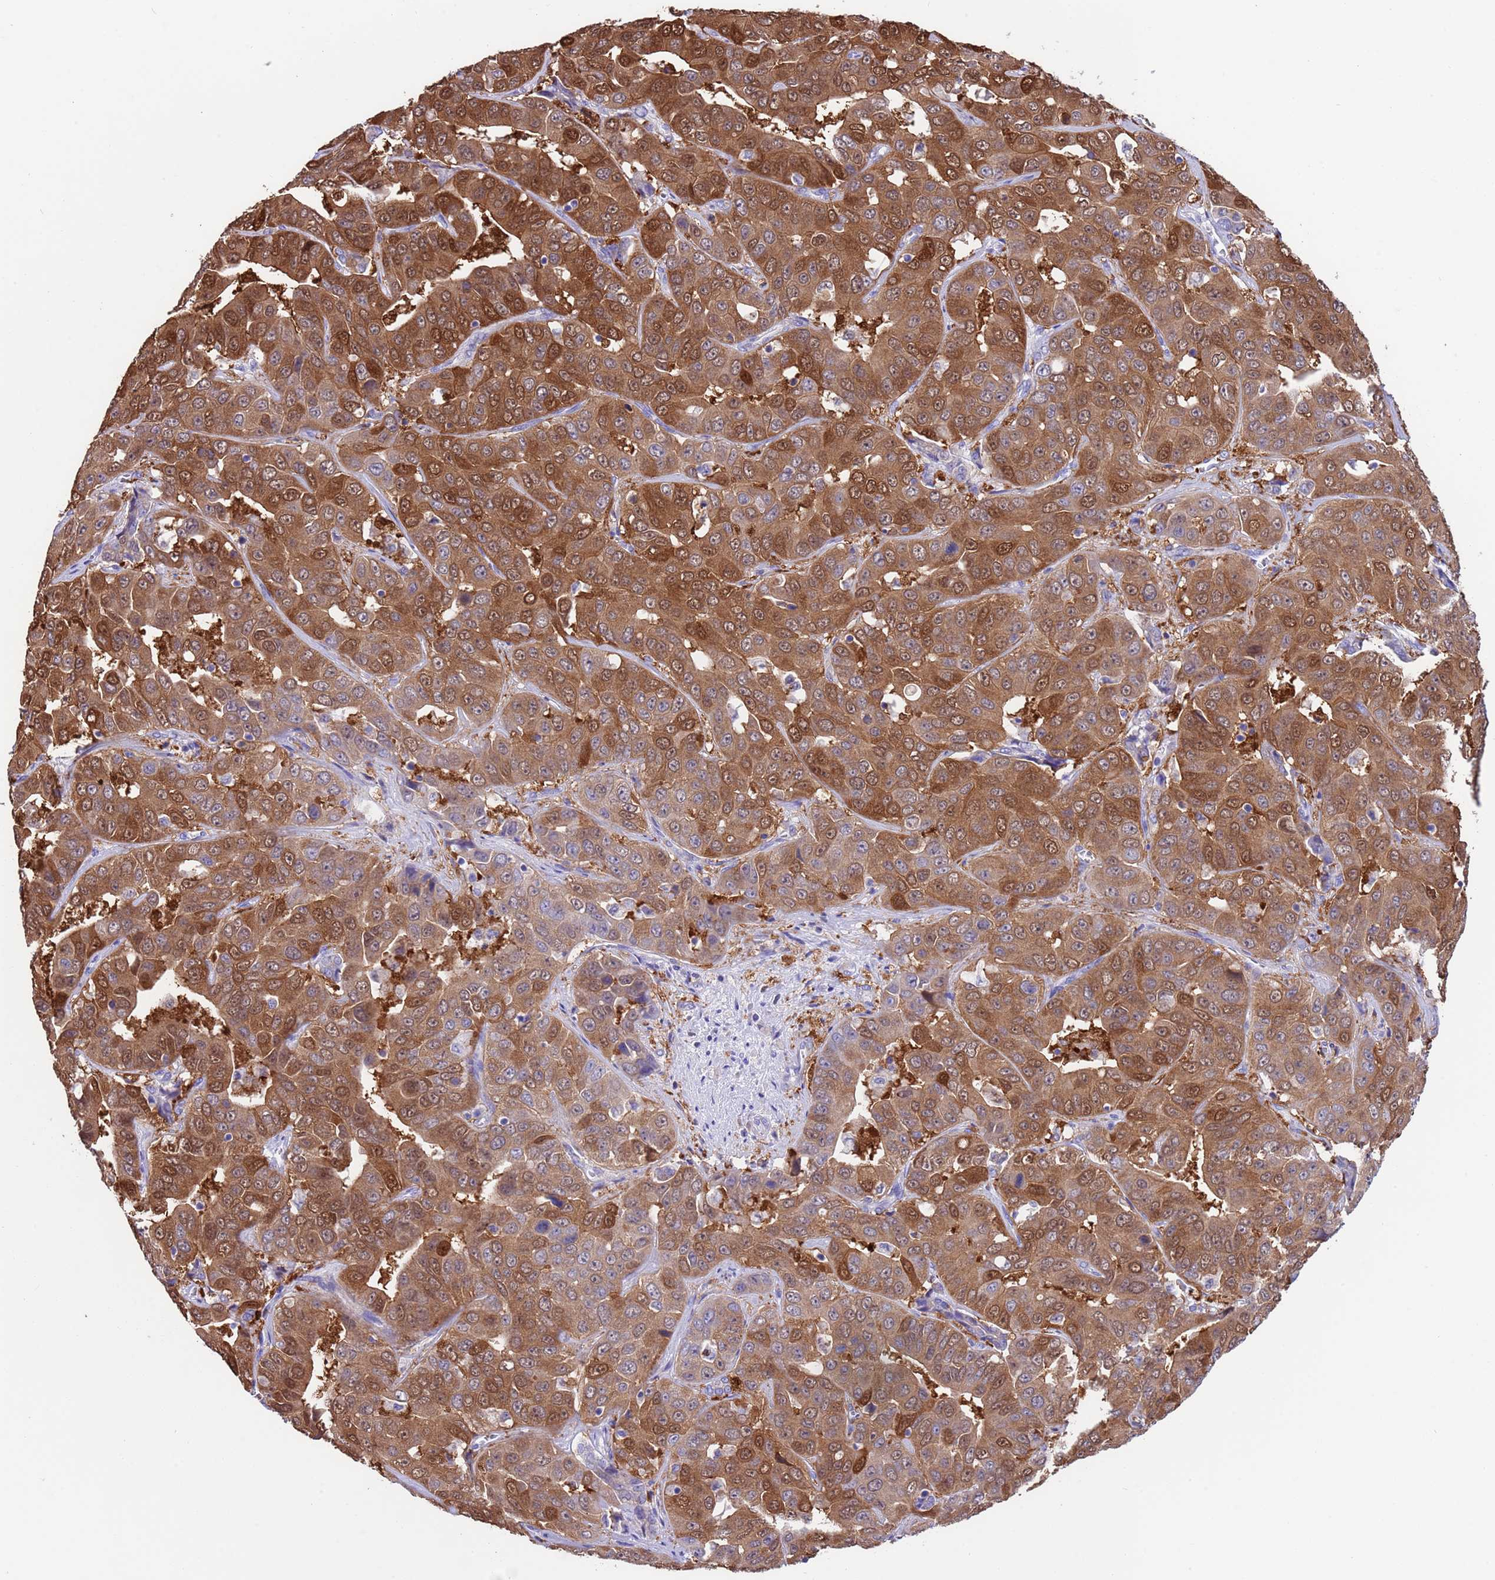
{"staining": {"intensity": "moderate", "quantity": ">75%", "location": "cytoplasmic/membranous,nuclear"}, "tissue": "liver cancer", "cell_type": "Tumor cells", "image_type": "cancer", "snomed": [{"axis": "morphology", "description": "Cholangiocarcinoma"}, {"axis": "topography", "description": "Liver"}], "caption": "Protein staining by immunohistochemistry (IHC) exhibits moderate cytoplasmic/membranous and nuclear positivity in about >75% of tumor cells in liver cholangiocarcinoma. The staining was performed using DAB (3,3'-diaminobenzidine), with brown indicating positive protein expression. Nuclei are stained blue with hematoxylin.", "gene": "C6orf47", "patient": {"sex": "female", "age": 52}}